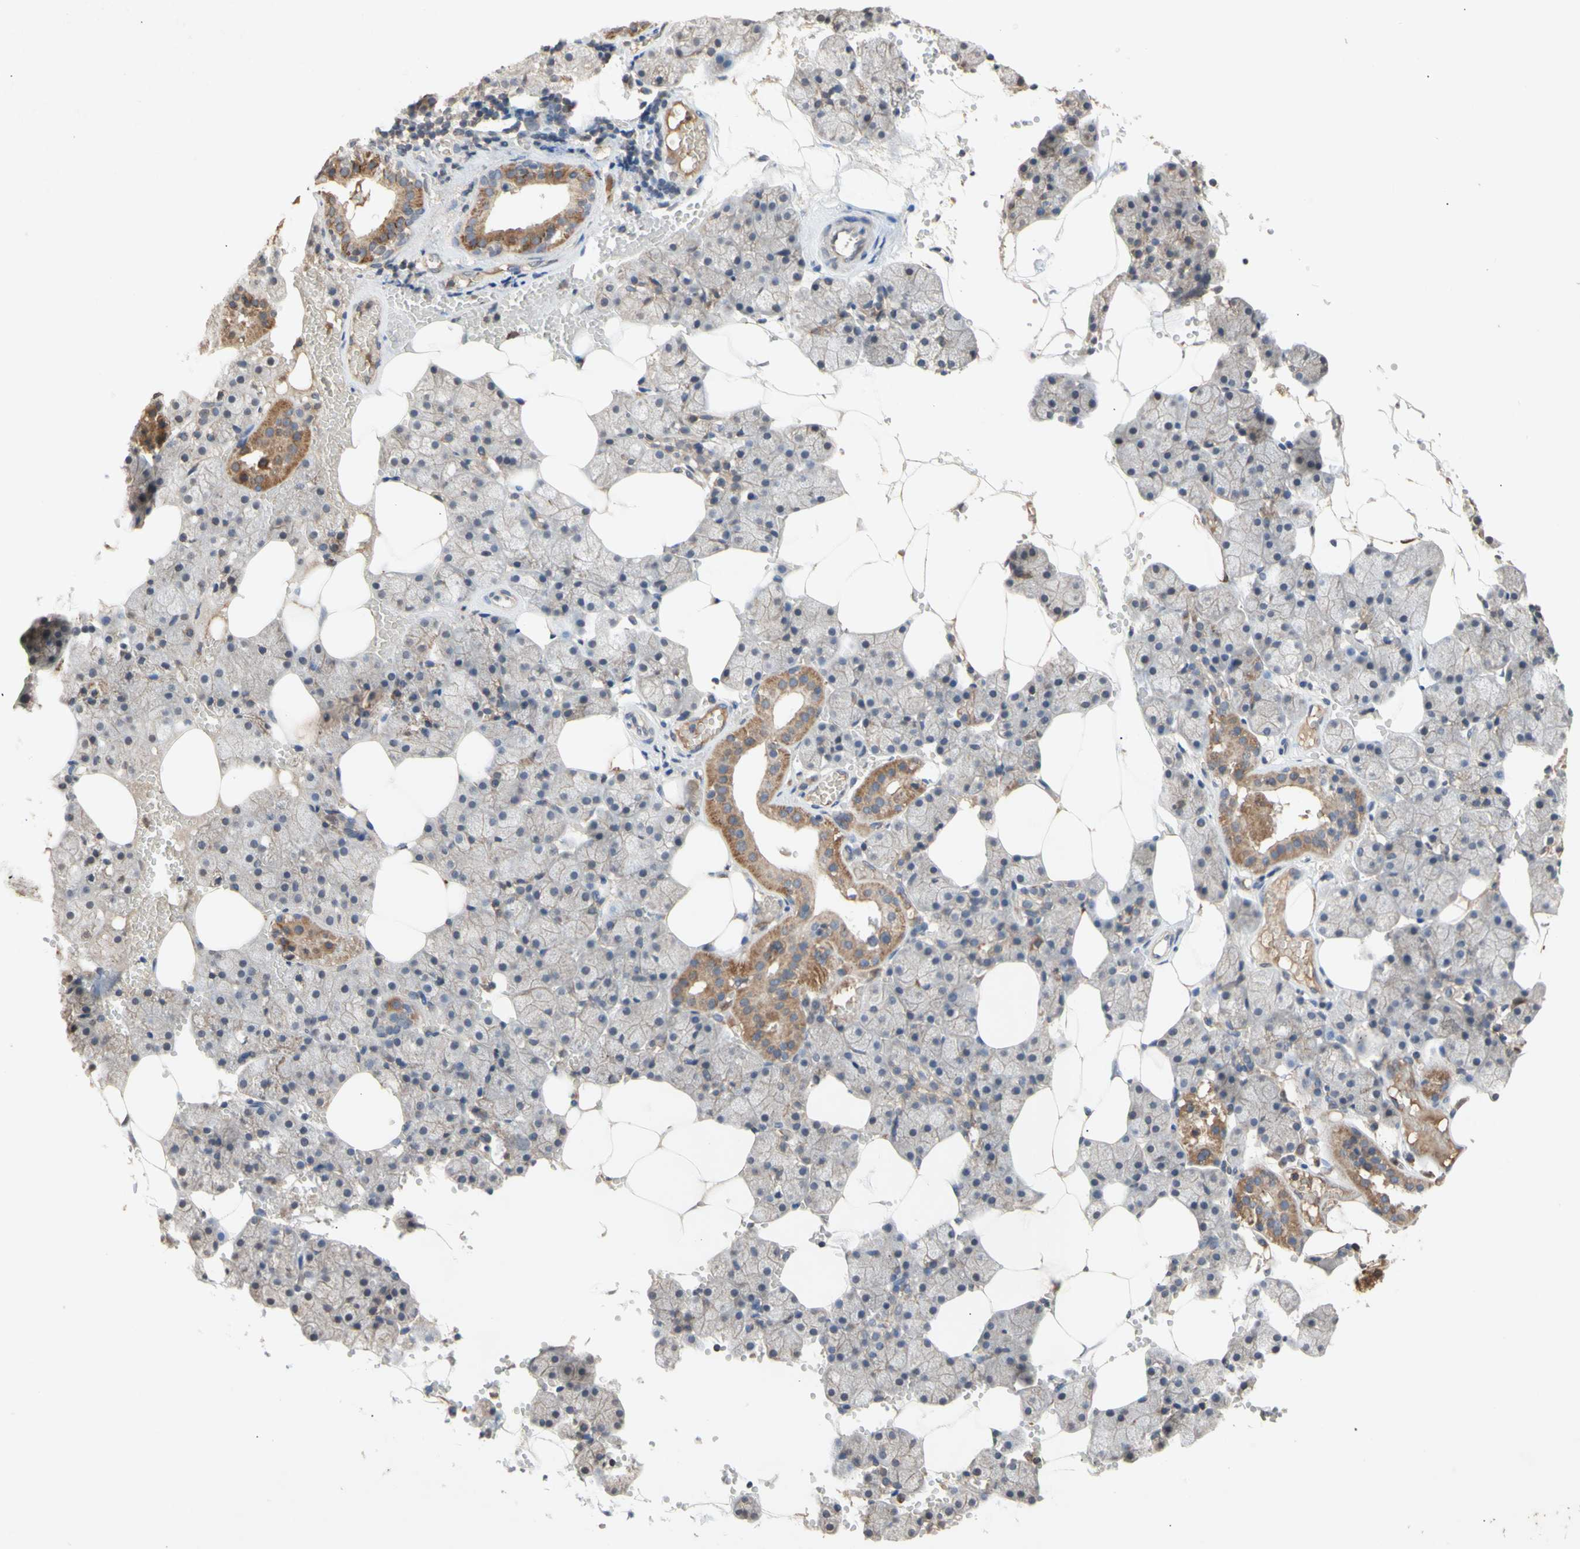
{"staining": {"intensity": "moderate", "quantity": "25%-75%", "location": "cytoplasmic/membranous"}, "tissue": "salivary gland", "cell_type": "Glandular cells", "image_type": "normal", "snomed": [{"axis": "morphology", "description": "Normal tissue, NOS"}, {"axis": "topography", "description": "Salivary gland"}], "caption": "Glandular cells demonstrate medium levels of moderate cytoplasmic/membranous expression in approximately 25%-75% of cells in unremarkable human salivary gland. The staining is performed using DAB brown chromogen to label protein expression. The nuclei are counter-stained blue using hematoxylin.", "gene": "NECTIN3", "patient": {"sex": "male", "age": 62}}